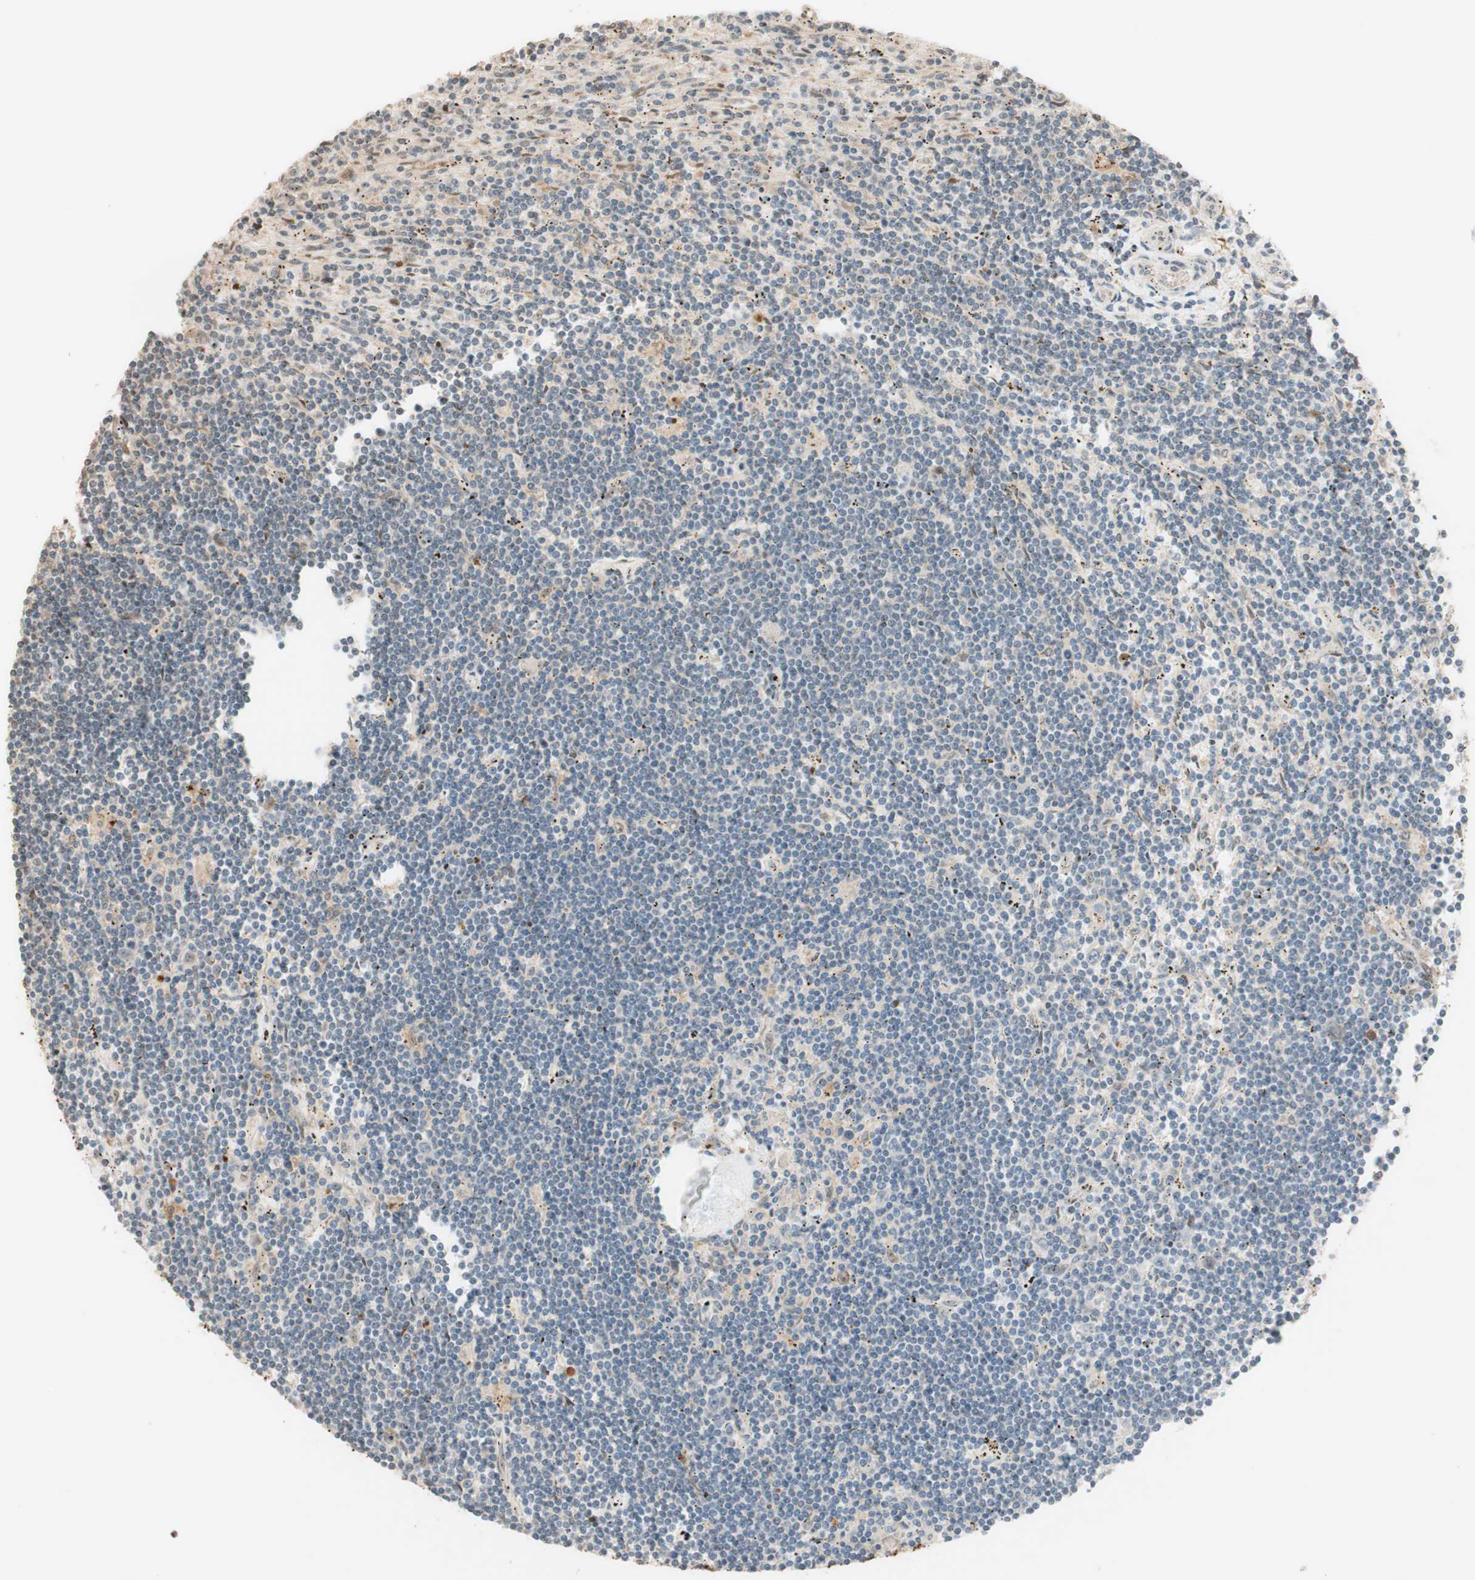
{"staining": {"intensity": "negative", "quantity": "none", "location": "none"}, "tissue": "lymphoma", "cell_type": "Tumor cells", "image_type": "cancer", "snomed": [{"axis": "morphology", "description": "Malignant lymphoma, non-Hodgkin's type, Low grade"}, {"axis": "topography", "description": "Spleen"}], "caption": "Immunohistochemistry (IHC) histopathology image of neoplastic tissue: lymphoma stained with DAB (3,3'-diaminobenzidine) demonstrates no significant protein positivity in tumor cells.", "gene": "CCNC", "patient": {"sex": "male", "age": 76}}